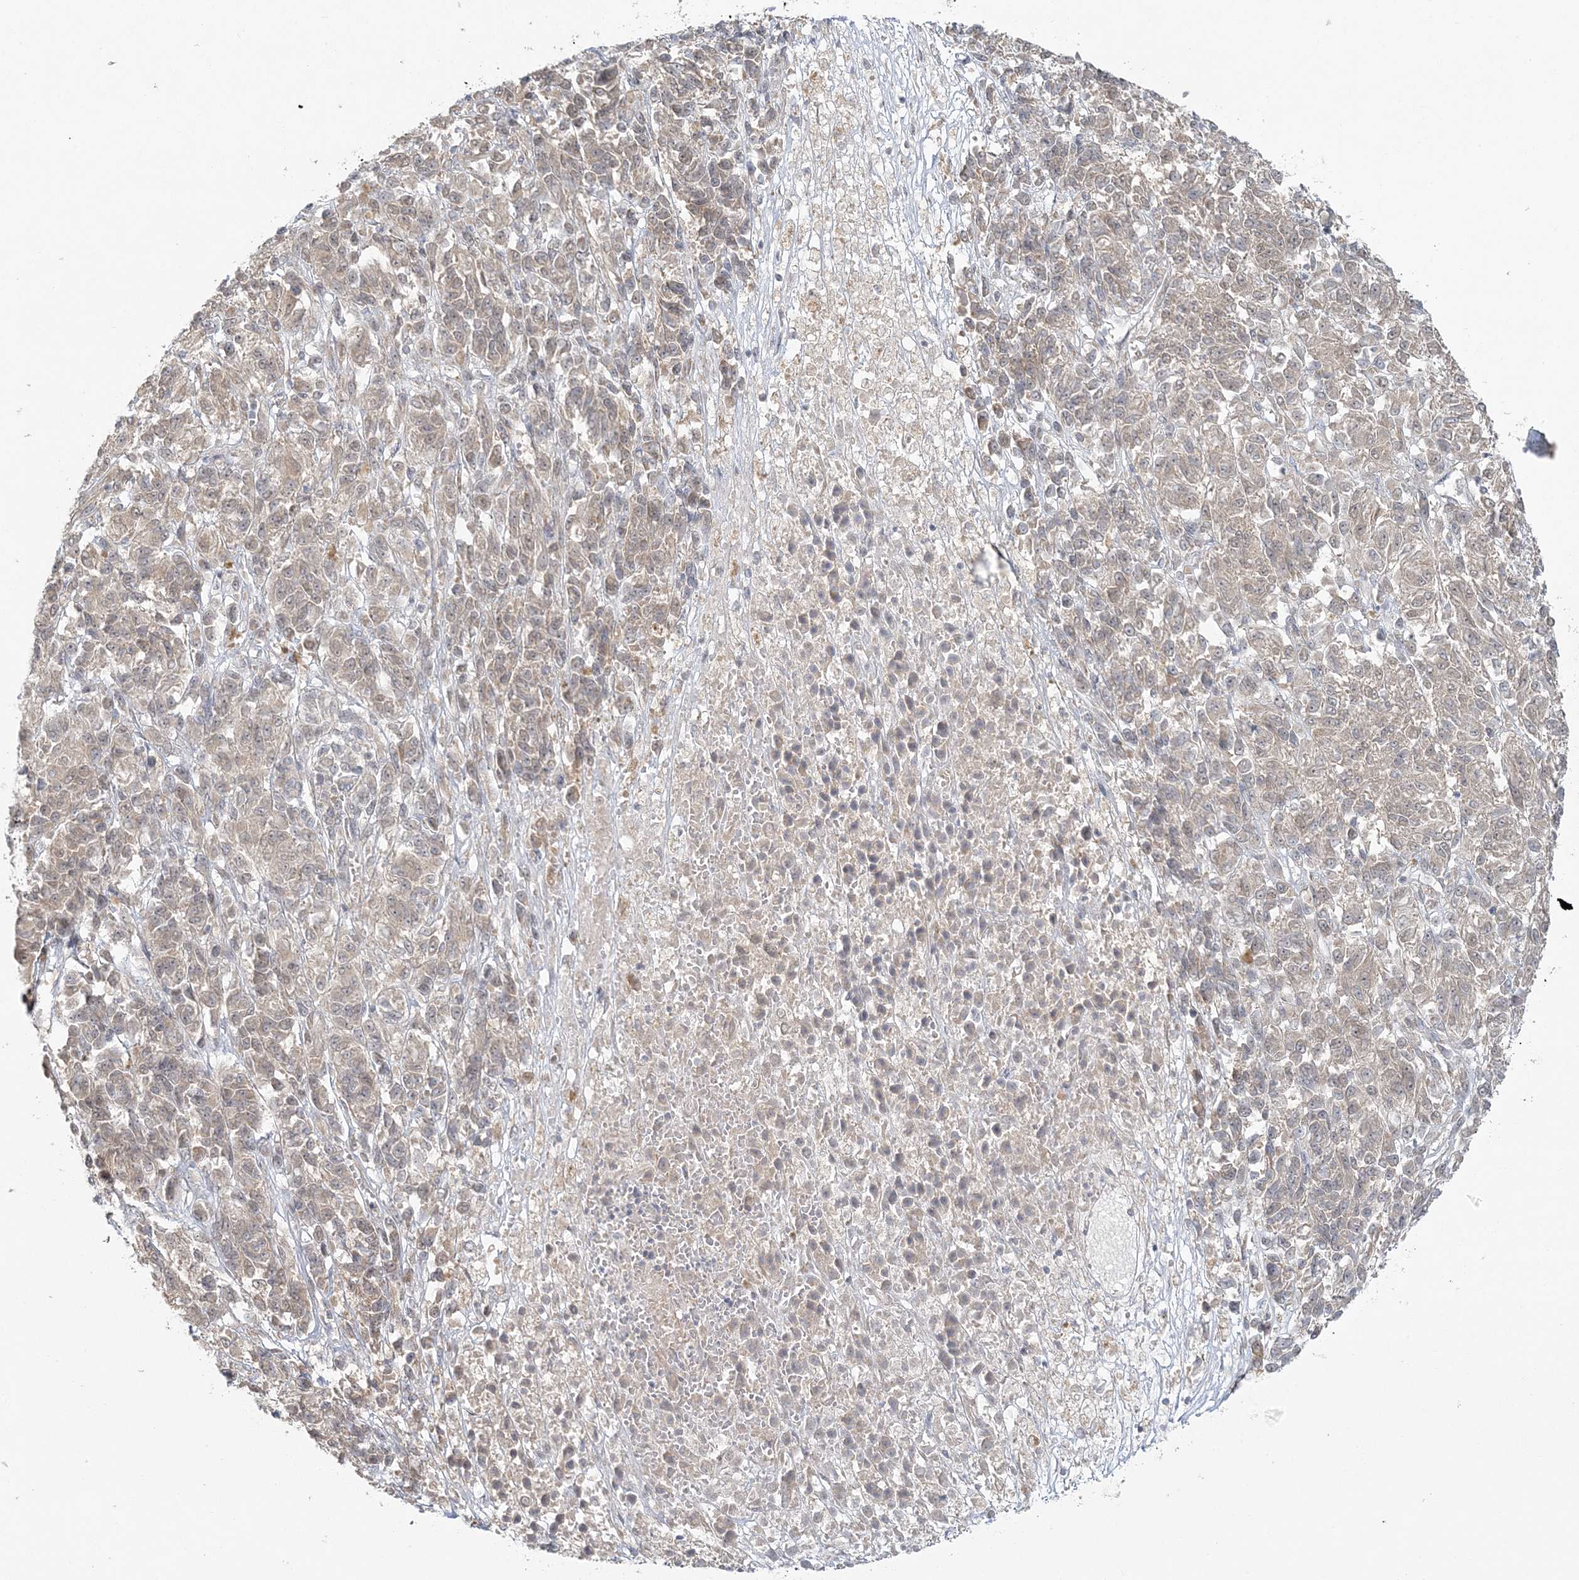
{"staining": {"intensity": "weak", "quantity": "<25%", "location": "cytoplasmic/membranous"}, "tissue": "melanoma", "cell_type": "Tumor cells", "image_type": "cancer", "snomed": [{"axis": "morphology", "description": "Malignant melanoma, Metastatic site"}, {"axis": "topography", "description": "Lung"}], "caption": "IHC image of human malignant melanoma (metastatic site) stained for a protein (brown), which displays no expression in tumor cells.", "gene": "BLTP3A", "patient": {"sex": "male", "age": 64}}